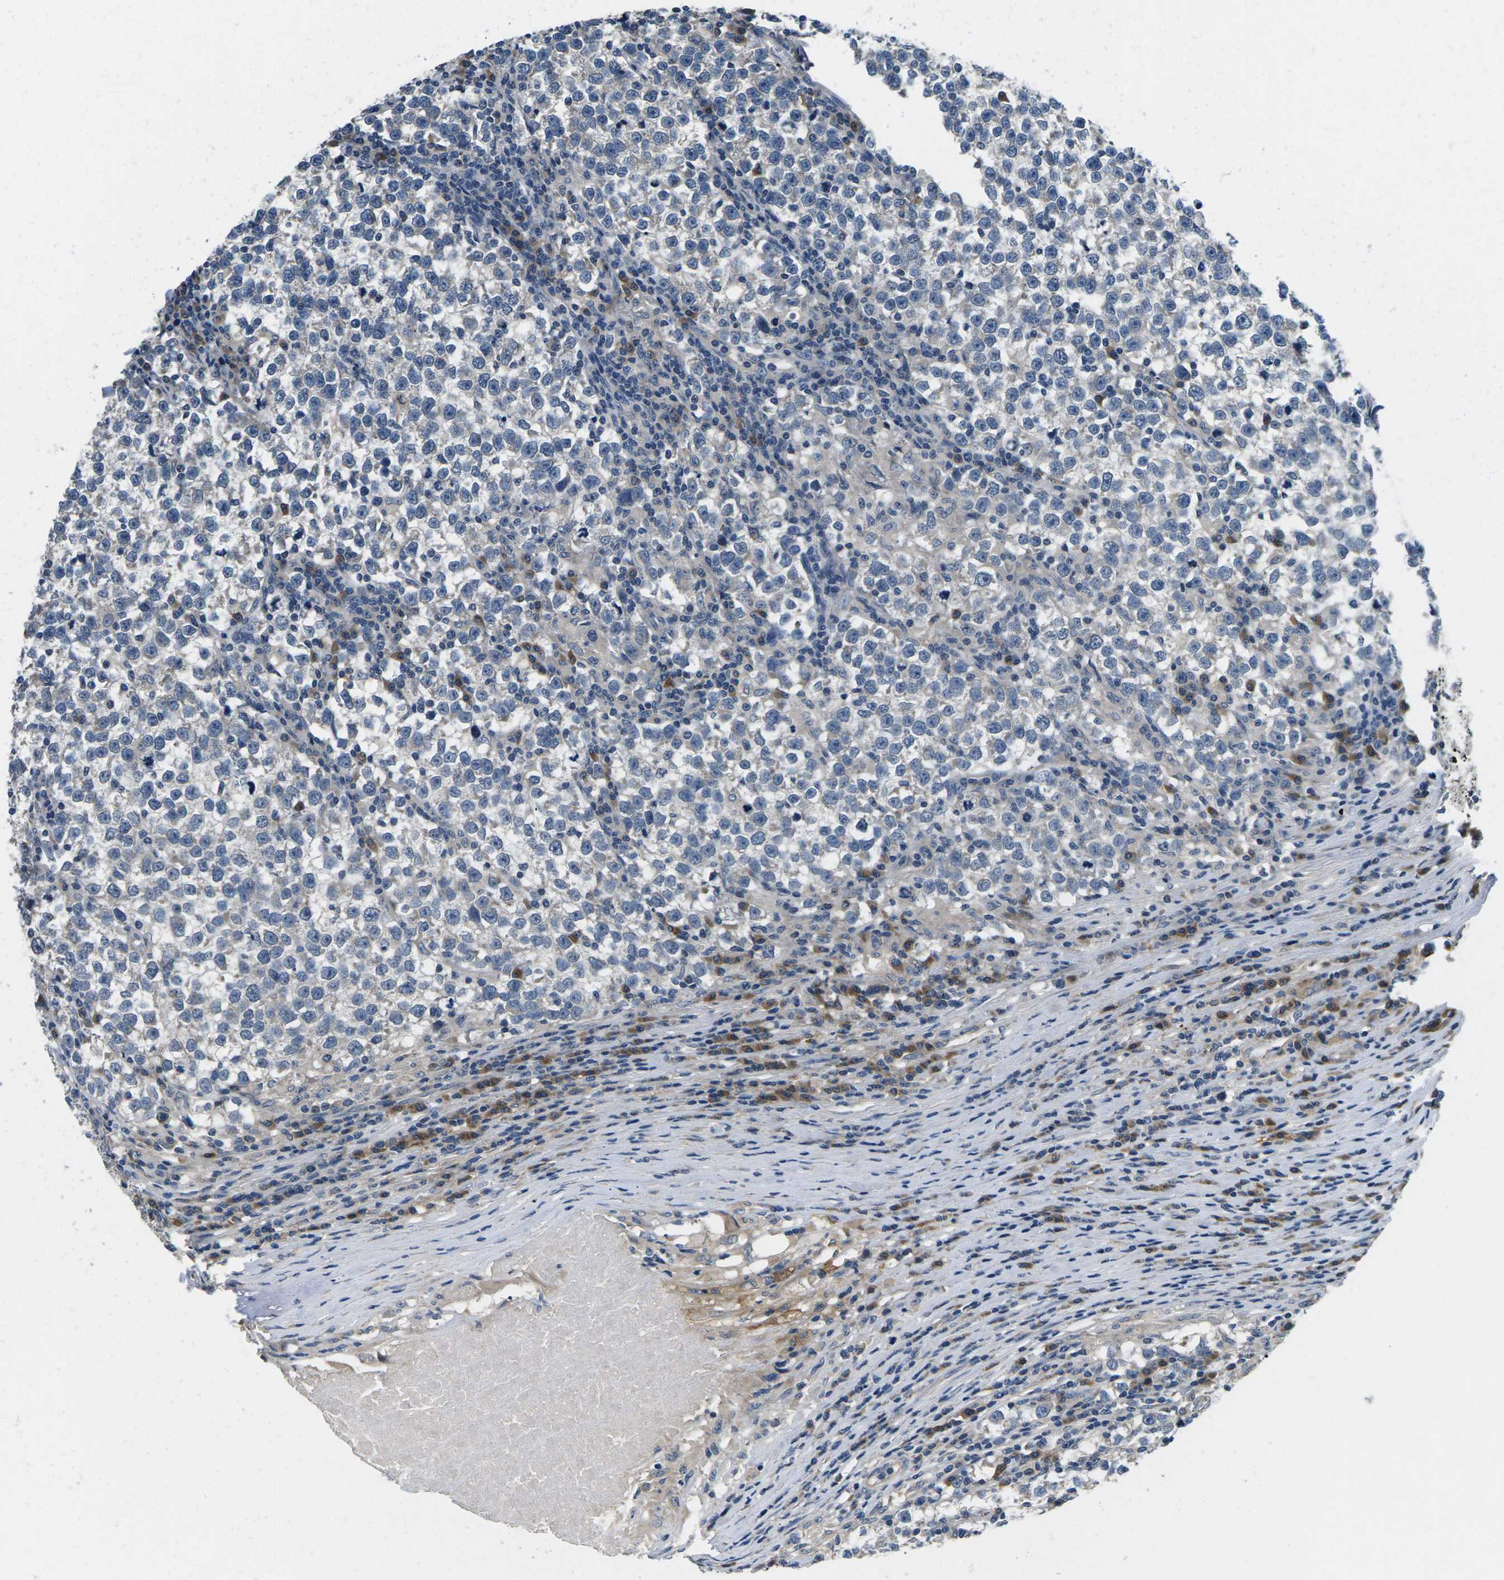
{"staining": {"intensity": "negative", "quantity": "none", "location": "none"}, "tissue": "testis cancer", "cell_type": "Tumor cells", "image_type": "cancer", "snomed": [{"axis": "morphology", "description": "Normal tissue, NOS"}, {"axis": "morphology", "description": "Seminoma, NOS"}, {"axis": "topography", "description": "Testis"}], "caption": "The micrograph exhibits no staining of tumor cells in seminoma (testis). Brightfield microscopy of IHC stained with DAB (brown) and hematoxylin (blue), captured at high magnification.", "gene": "ERGIC3", "patient": {"sex": "male", "age": 43}}